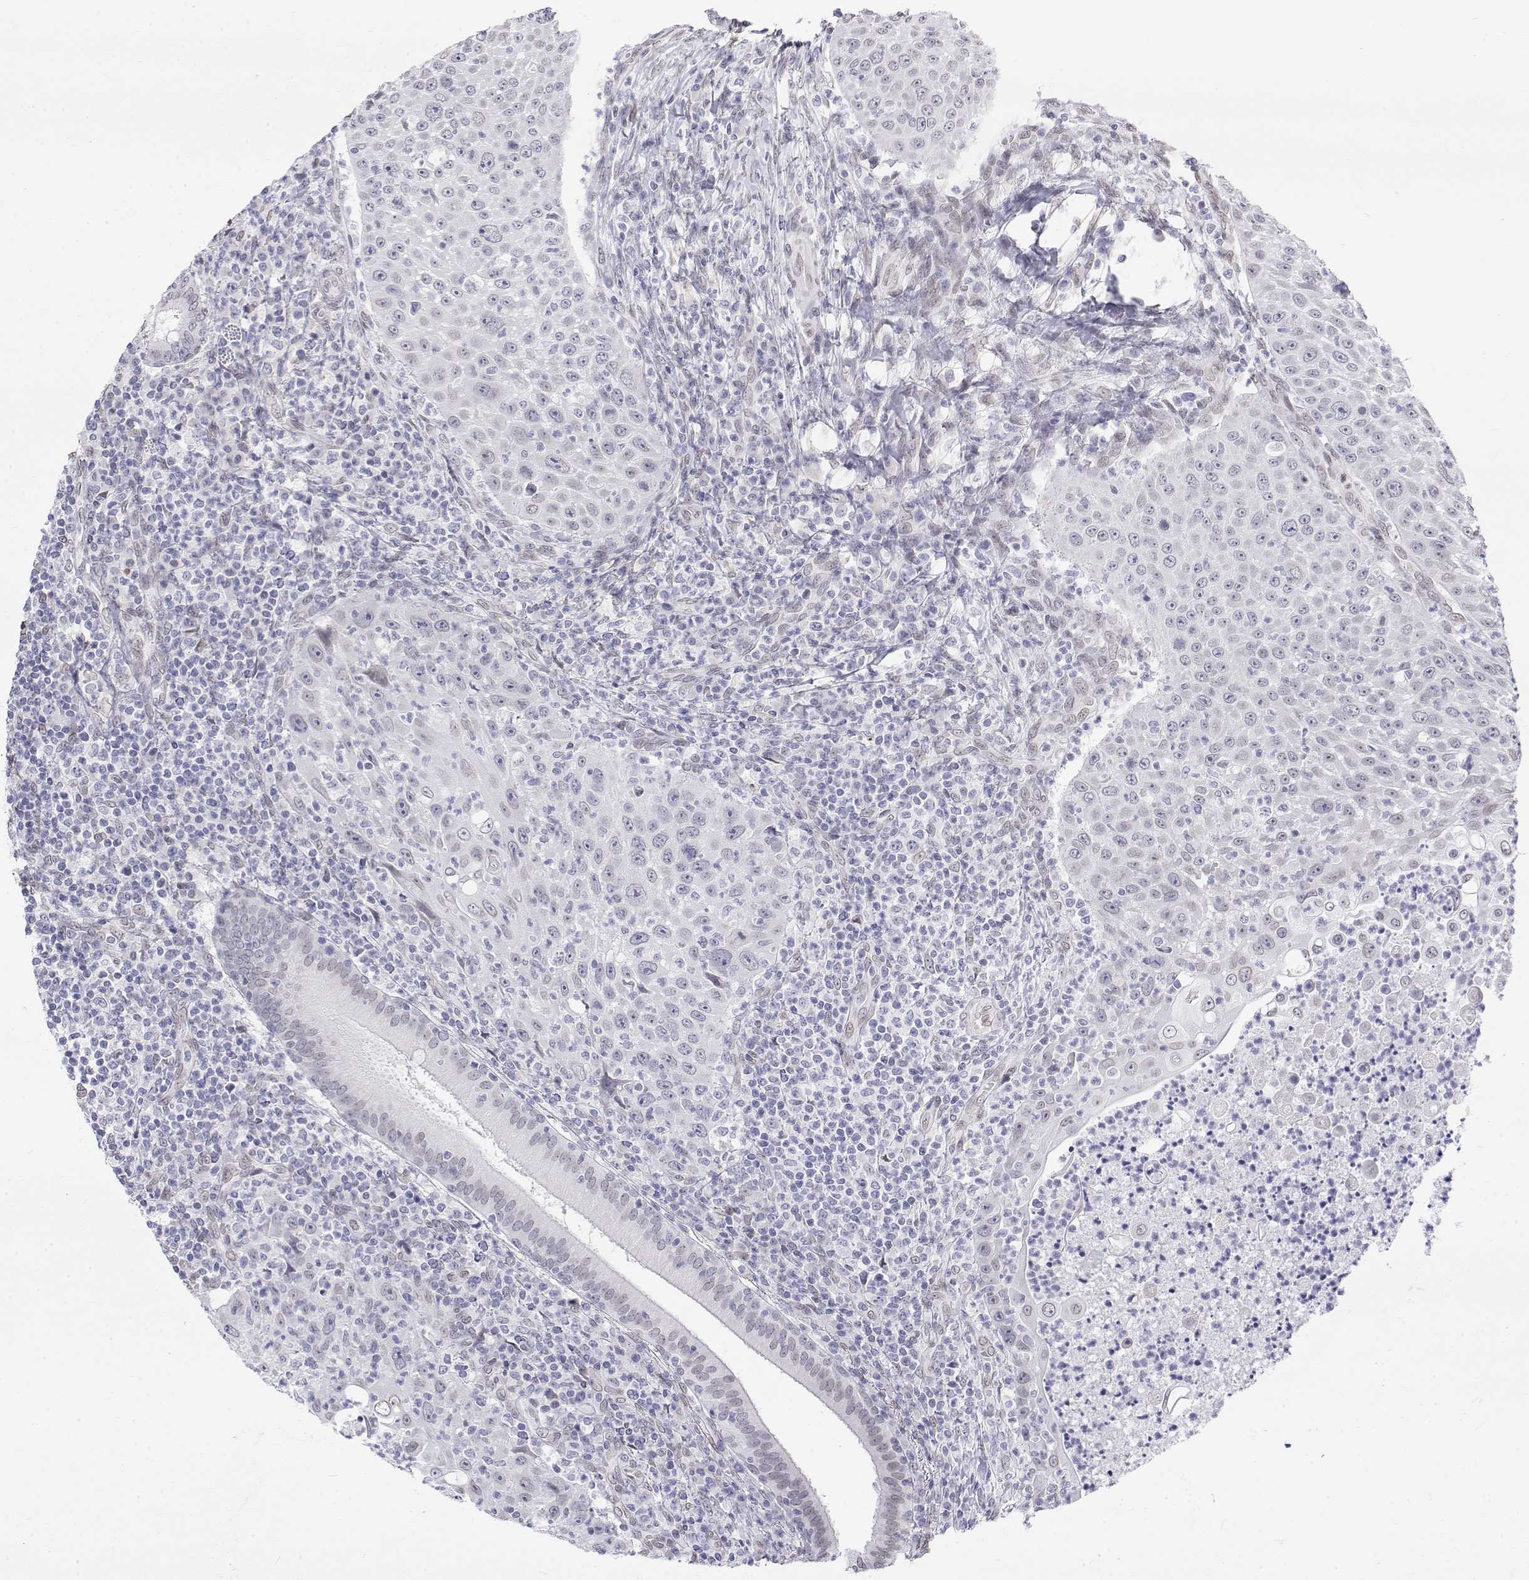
{"staining": {"intensity": "negative", "quantity": "none", "location": "none"}, "tissue": "head and neck cancer", "cell_type": "Tumor cells", "image_type": "cancer", "snomed": [{"axis": "morphology", "description": "Squamous cell carcinoma, NOS"}, {"axis": "topography", "description": "Head-Neck"}], "caption": "A photomicrograph of human squamous cell carcinoma (head and neck) is negative for staining in tumor cells. (DAB (3,3'-diaminobenzidine) immunohistochemistry with hematoxylin counter stain).", "gene": "ZNF532", "patient": {"sex": "male", "age": 69}}